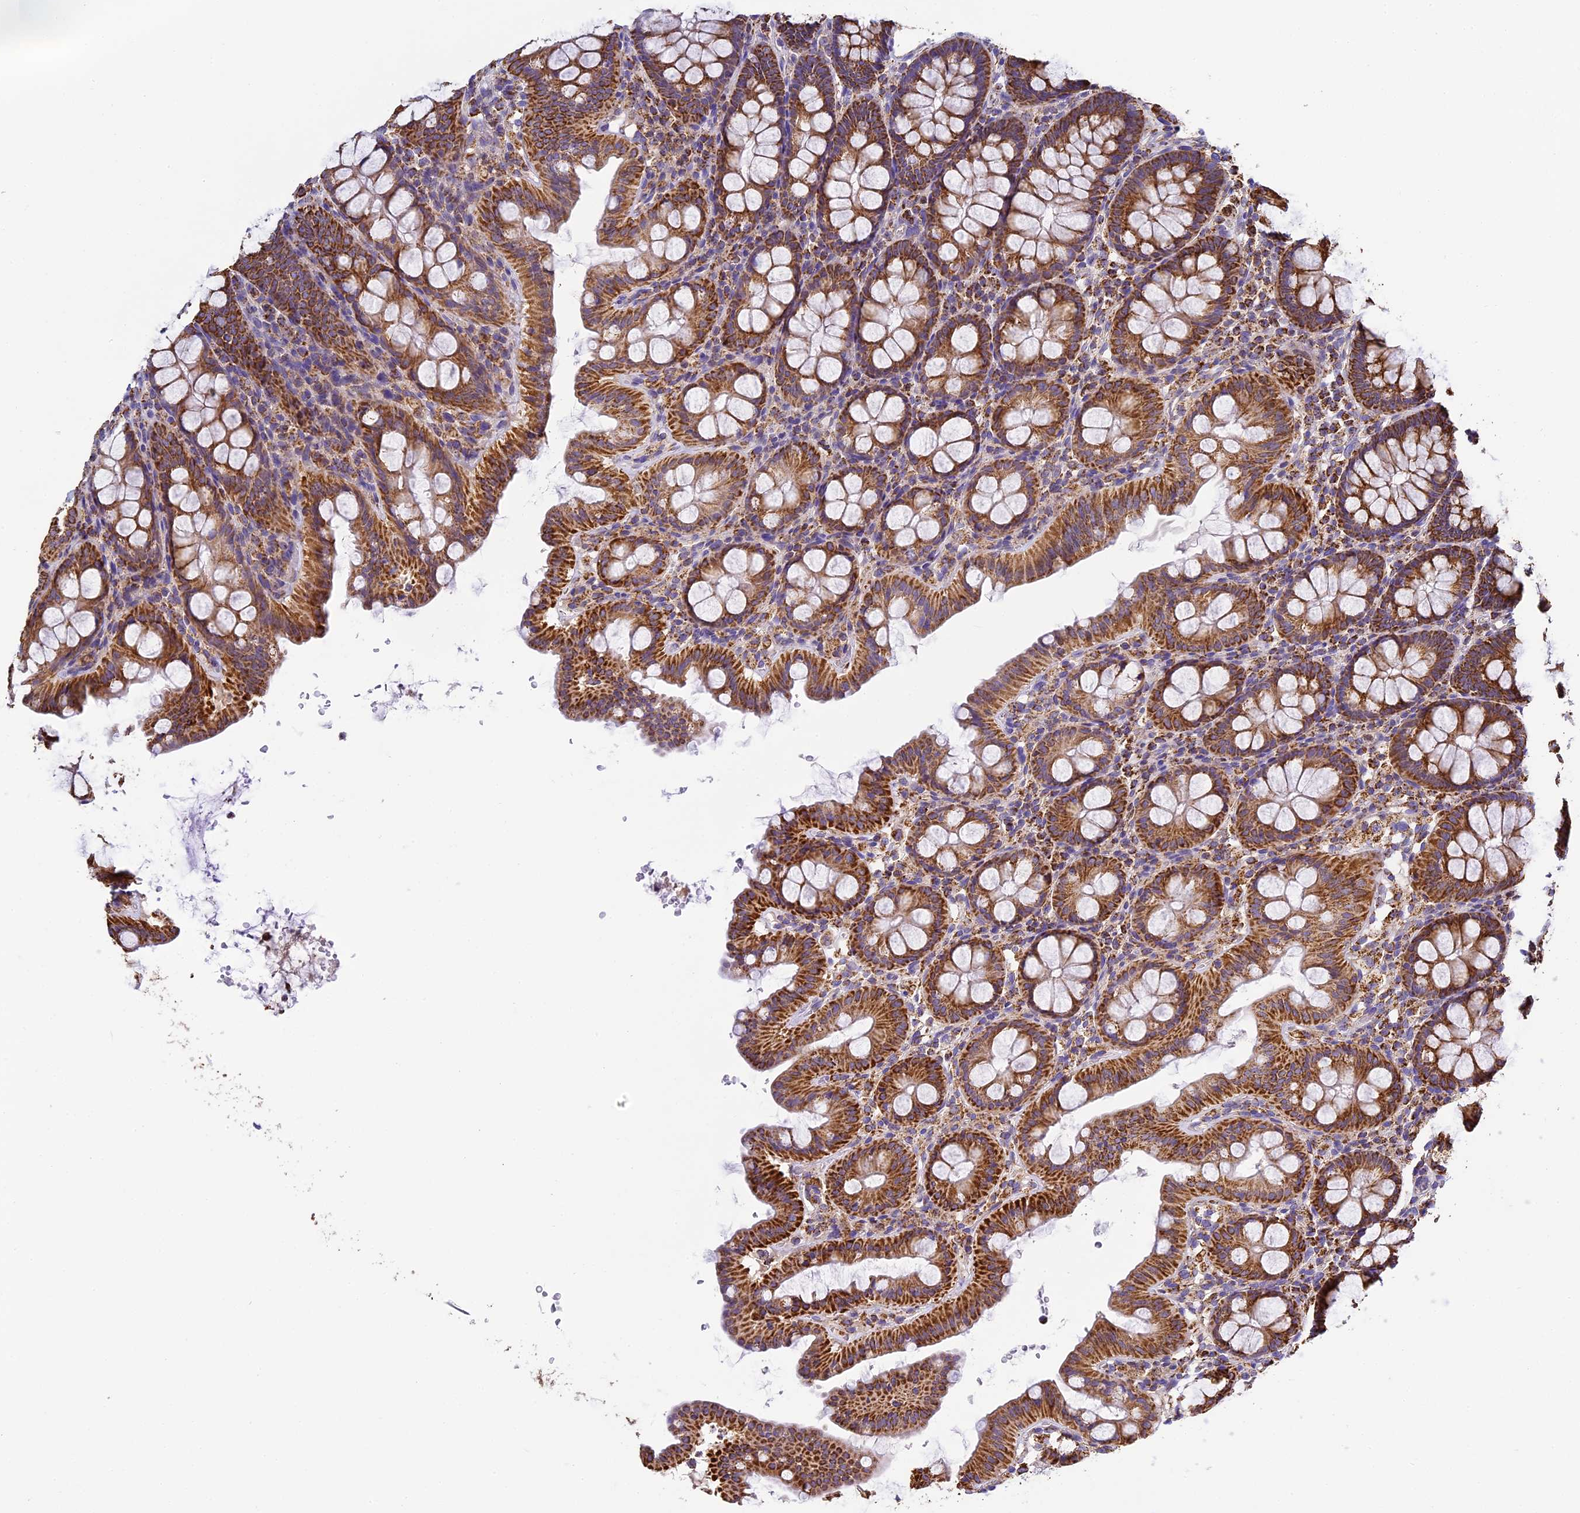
{"staining": {"intensity": "moderate", "quantity": ">75%", "location": "cytoplasmic/membranous"}, "tissue": "colon", "cell_type": "Endothelial cells", "image_type": "normal", "snomed": [{"axis": "morphology", "description": "Normal tissue, NOS"}, {"axis": "topography", "description": "Colon"}], "caption": "Brown immunohistochemical staining in benign human colon shows moderate cytoplasmic/membranous positivity in about >75% of endothelial cells. Nuclei are stained in blue.", "gene": "STK17A", "patient": {"sex": "male", "age": 75}}